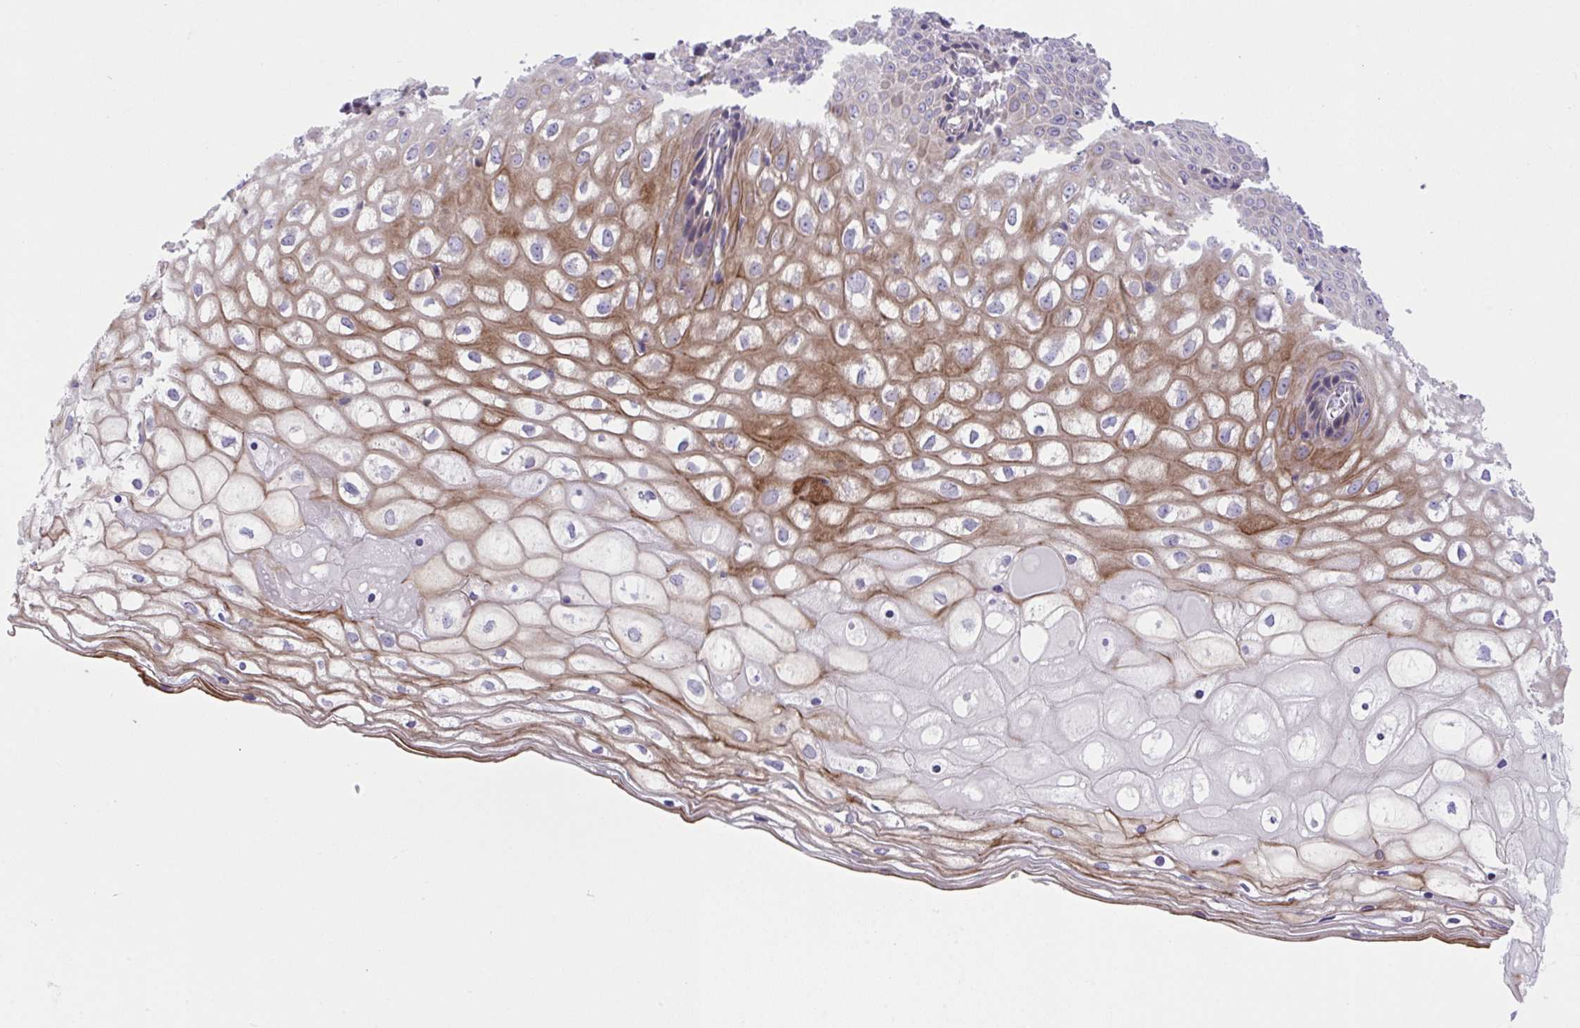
{"staining": {"intensity": "negative", "quantity": "none", "location": "none"}, "tissue": "cervix", "cell_type": "Glandular cells", "image_type": "normal", "snomed": [{"axis": "morphology", "description": "Normal tissue, NOS"}, {"axis": "topography", "description": "Cervix"}], "caption": "DAB immunohistochemical staining of unremarkable human cervix reveals no significant positivity in glandular cells. (DAB (3,3'-diaminobenzidine) immunohistochemistry (IHC) with hematoxylin counter stain).", "gene": "RHOXF1", "patient": {"sex": "female", "age": 36}}